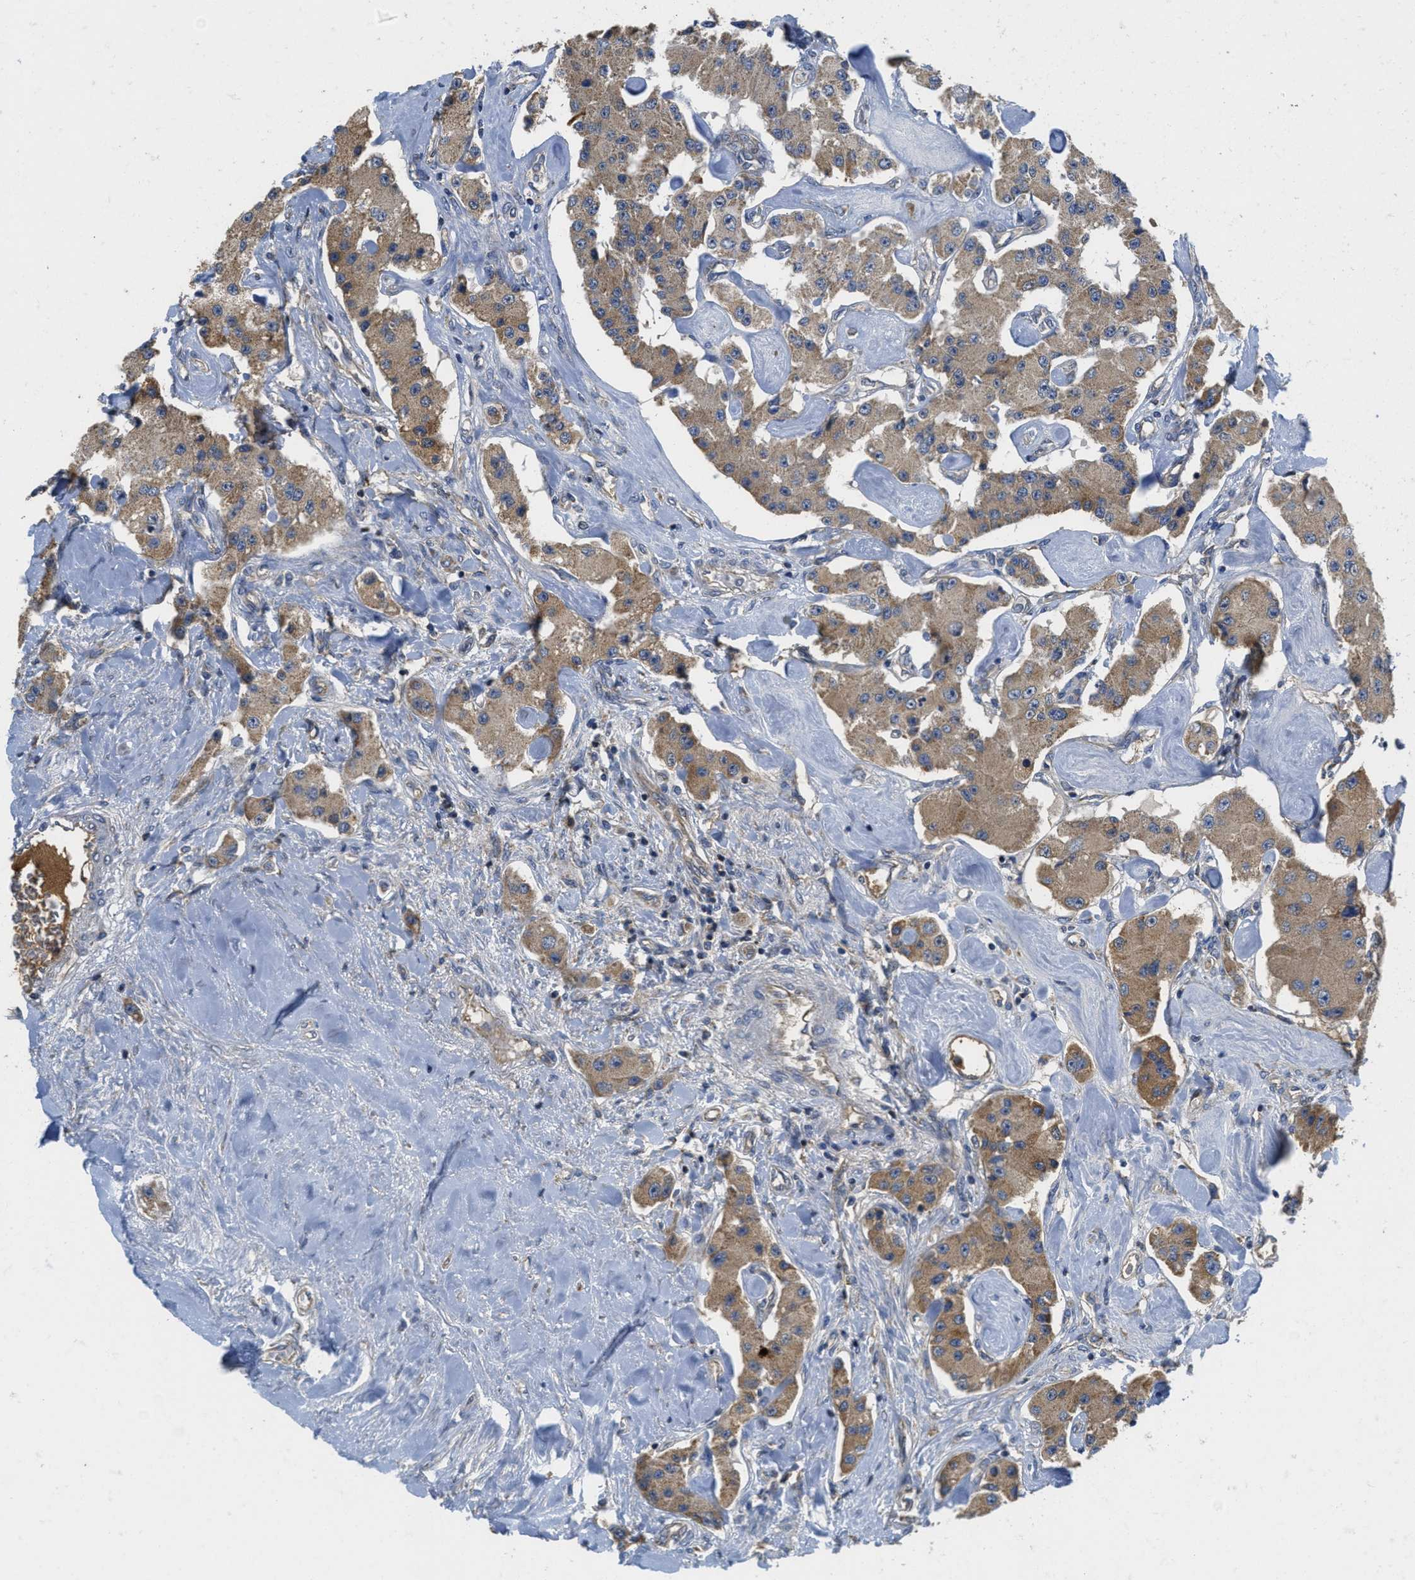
{"staining": {"intensity": "moderate", "quantity": ">75%", "location": "cytoplasmic/membranous"}, "tissue": "carcinoid", "cell_type": "Tumor cells", "image_type": "cancer", "snomed": [{"axis": "morphology", "description": "Carcinoid, malignant, NOS"}, {"axis": "topography", "description": "Pancreas"}], "caption": "Tumor cells exhibit medium levels of moderate cytoplasmic/membranous expression in approximately >75% of cells in malignant carcinoid. (IHC, brightfield microscopy, high magnification).", "gene": "GALK1", "patient": {"sex": "male", "age": 41}}